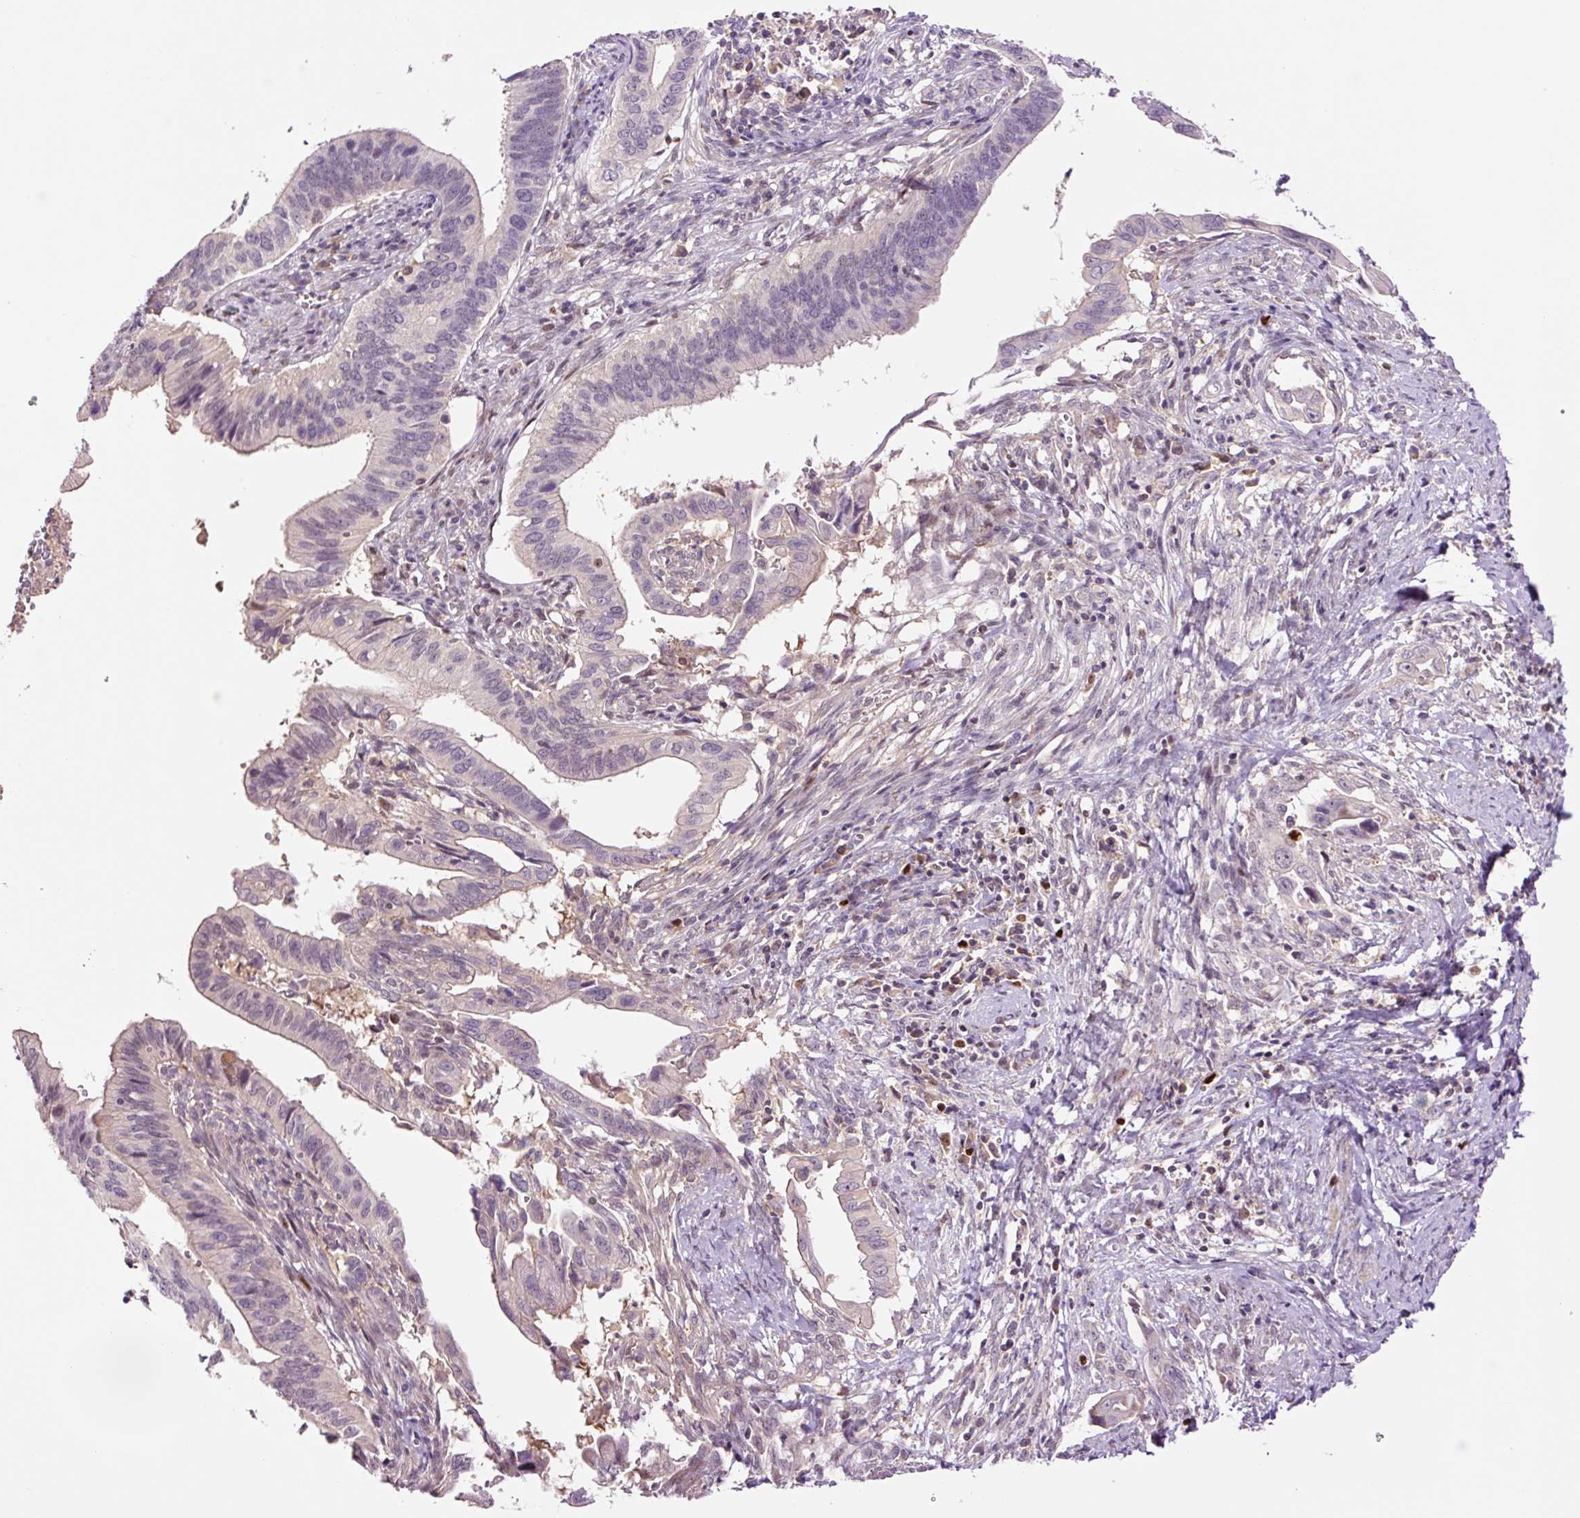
{"staining": {"intensity": "negative", "quantity": "none", "location": "none"}, "tissue": "cervical cancer", "cell_type": "Tumor cells", "image_type": "cancer", "snomed": [{"axis": "morphology", "description": "Adenocarcinoma, NOS"}, {"axis": "topography", "description": "Cervix"}], "caption": "Image shows no significant protein positivity in tumor cells of cervical adenocarcinoma.", "gene": "DPPA4", "patient": {"sex": "female", "age": 42}}